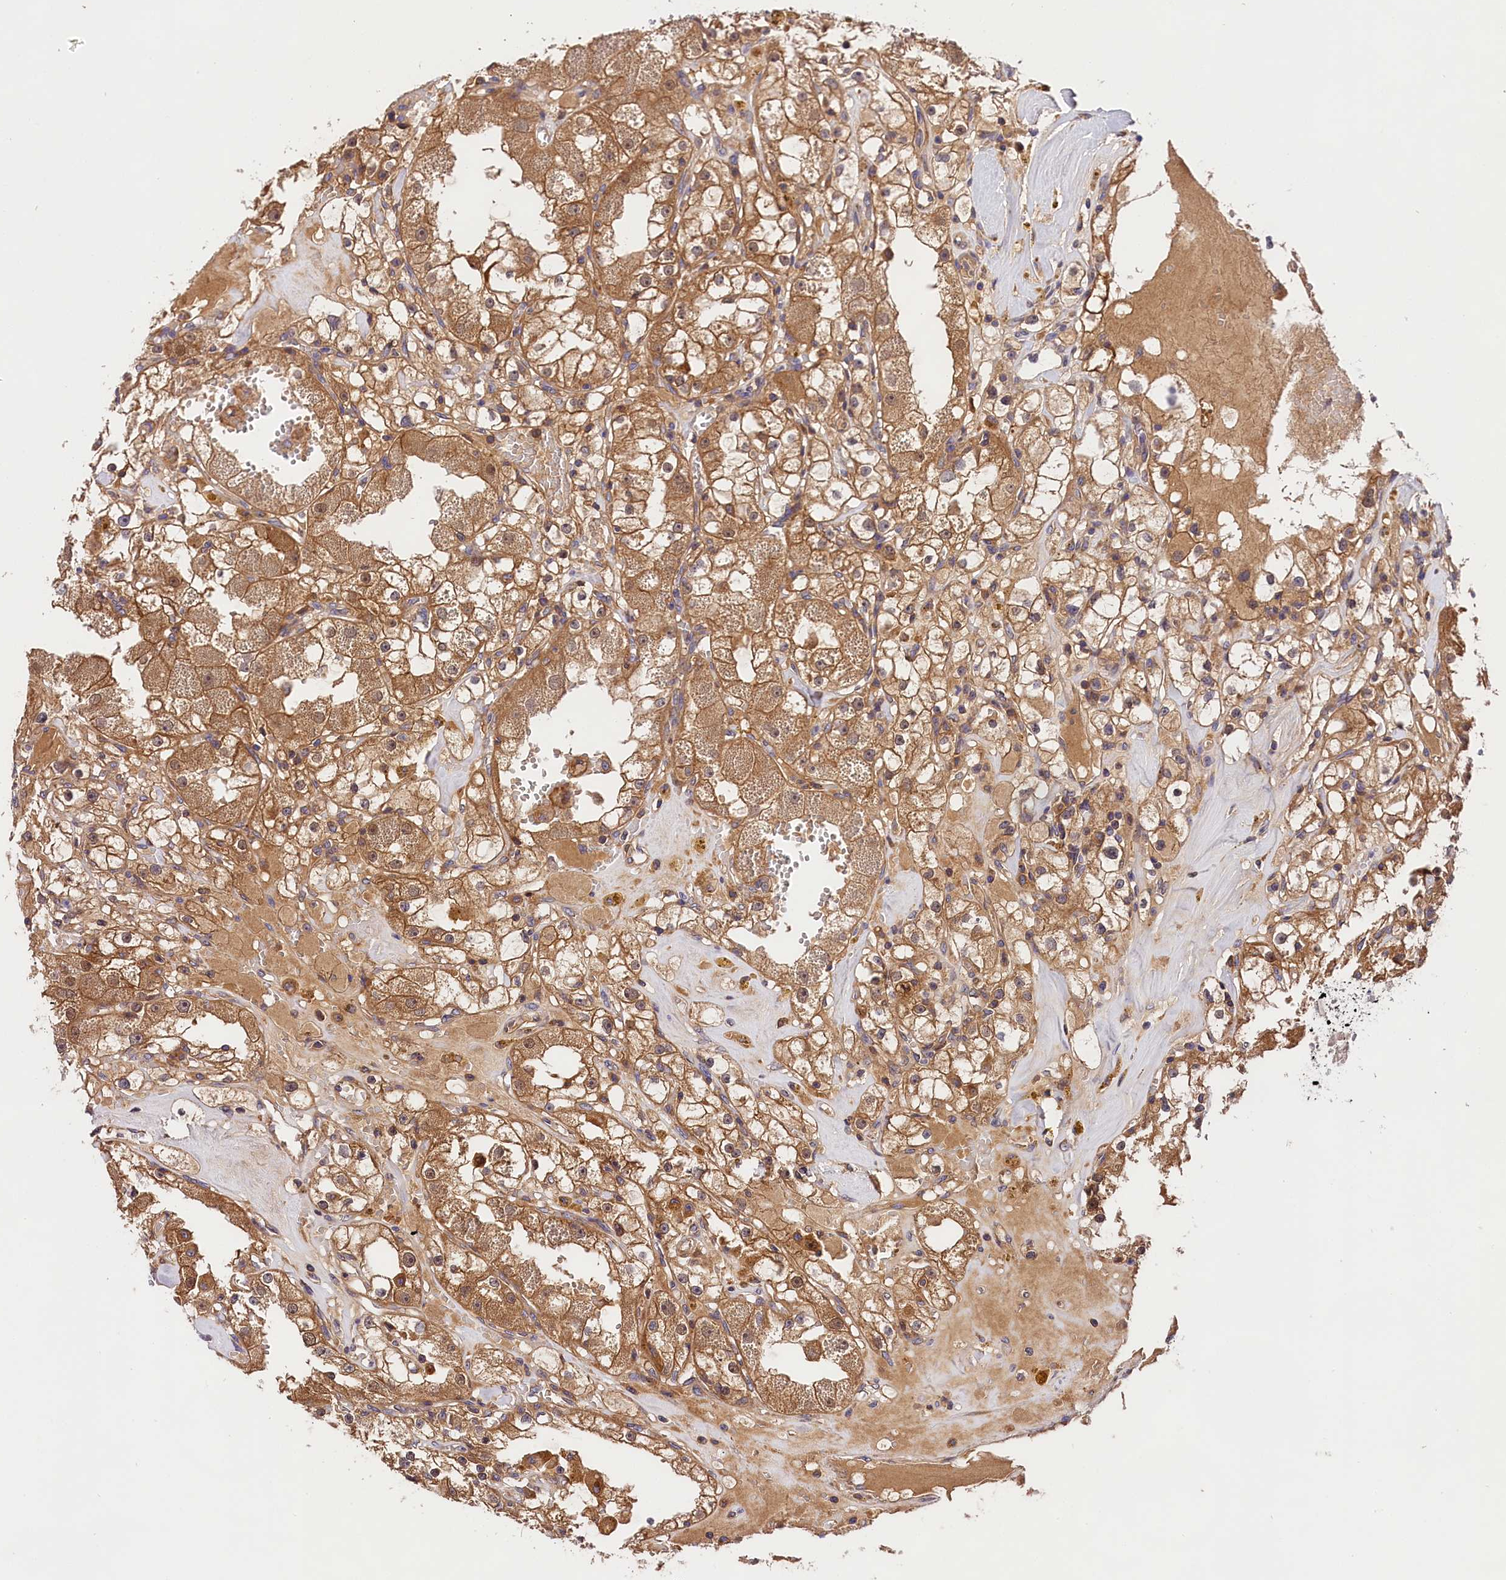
{"staining": {"intensity": "moderate", "quantity": ">75%", "location": "cytoplasmic/membranous"}, "tissue": "renal cancer", "cell_type": "Tumor cells", "image_type": "cancer", "snomed": [{"axis": "morphology", "description": "Adenocarcinoma, NOS"}, {"axis": "topography", "description": "Kidney"}], "caption": "This histopathology image displays immunohistochemistry (IHC) staining of renal cancer, with medium moderate cytoplasmic/membranous staining in about >75% of tumor cells.", "gene": "SPG11", "patient": {"sex": "male", "age": 56}}